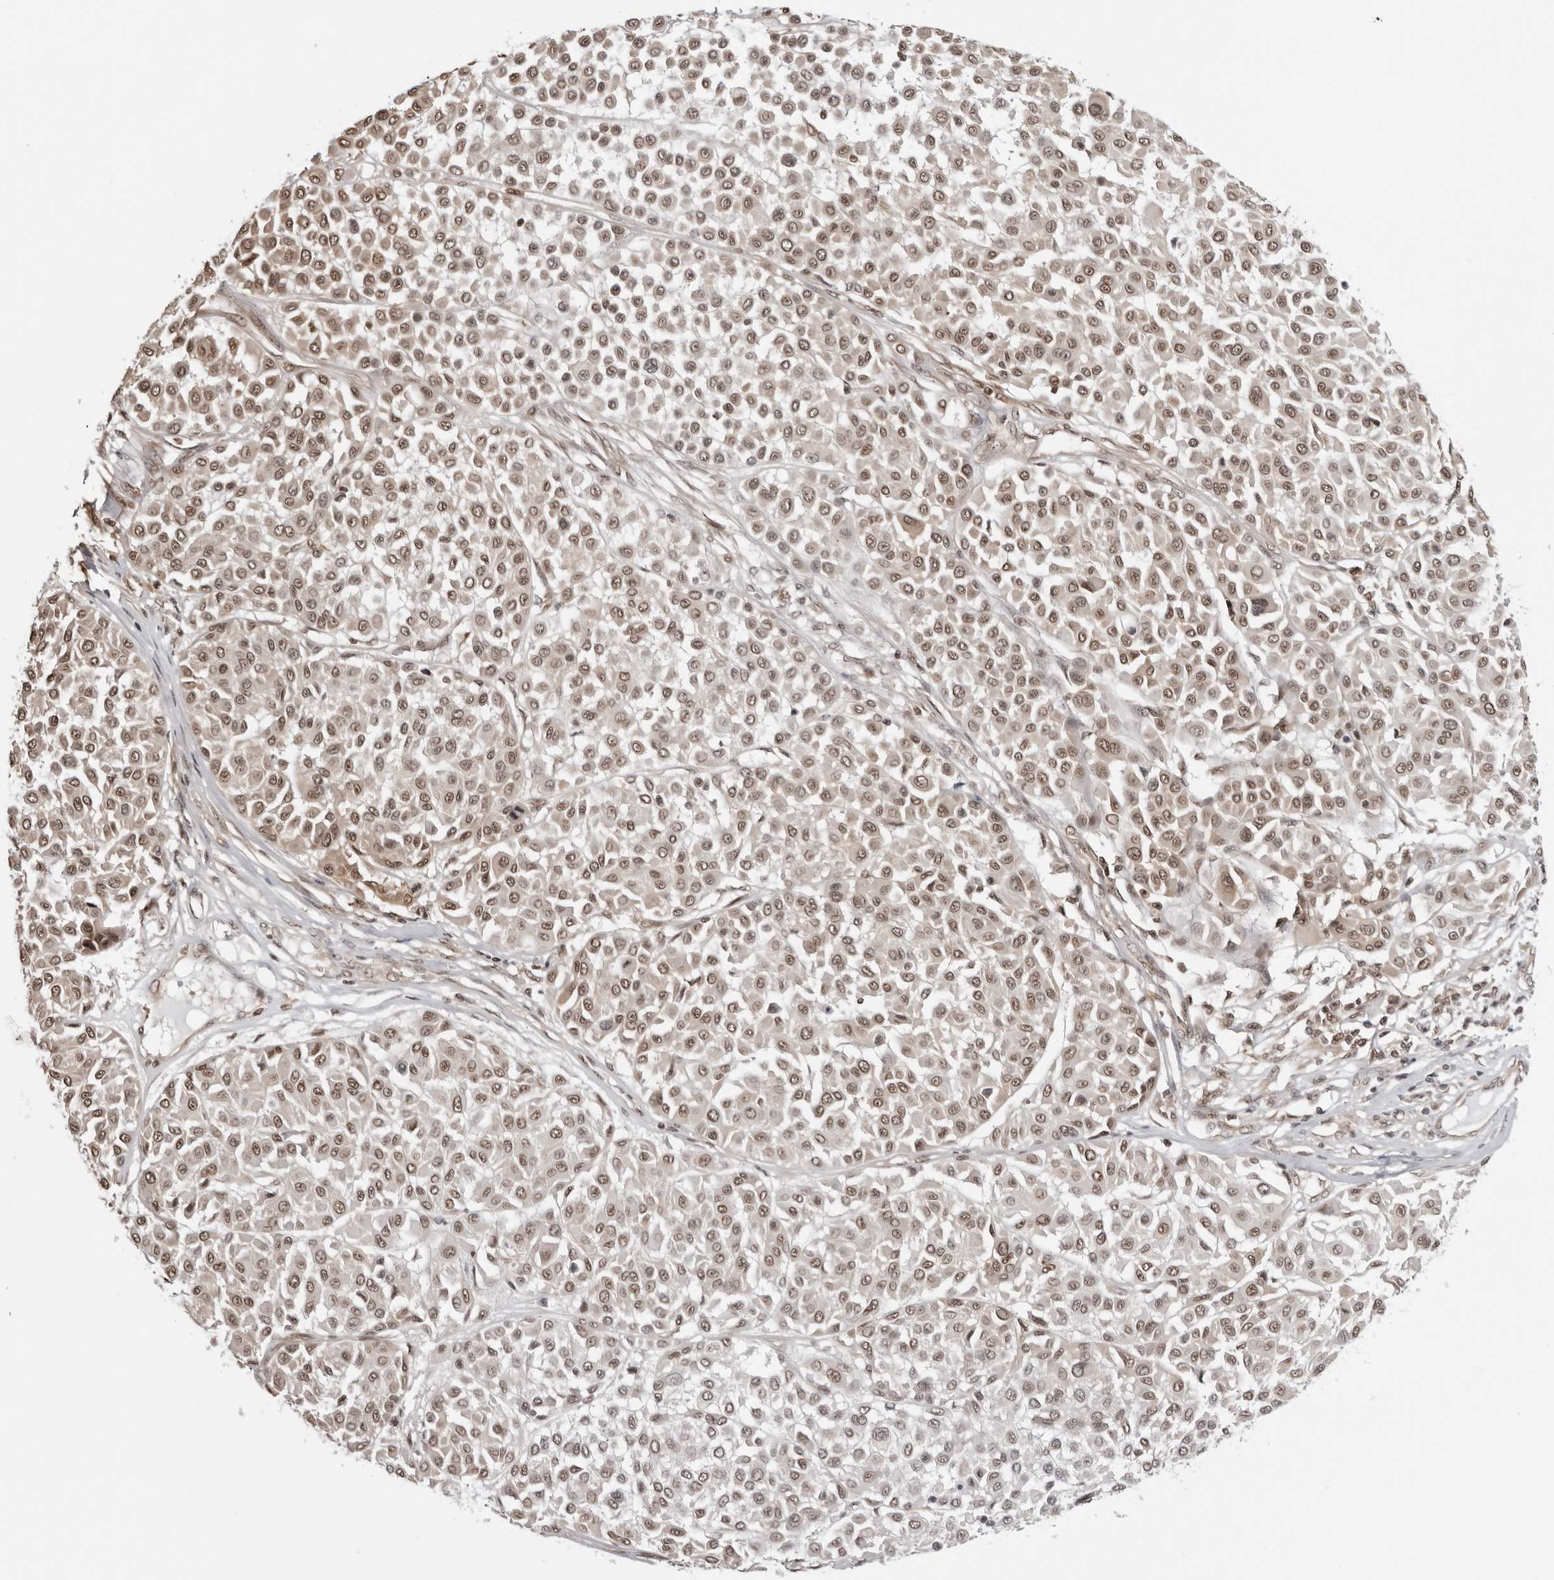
{"staining": {"intensity": "moderate", "quantity": "25%-75%", "location": "nuclear"}, "tissue": "melanoma", "cell_type": "Tumor cells", "image_type": "cancer", "snomed": [{"axis": "morphology", "description": "Malignant melanoma, Metastatic site"}, {"axis": "topography", "description": "Soft tissue"}], "caption": "About 25%-75% of tumor cells in human malignant melanoma (metastatic site) exhibit moderate nuclear protein staining as visualized by brown immunohistochemical staining.", "gene": "SDE2", "patient": {"sex": "male", "age": 41}}